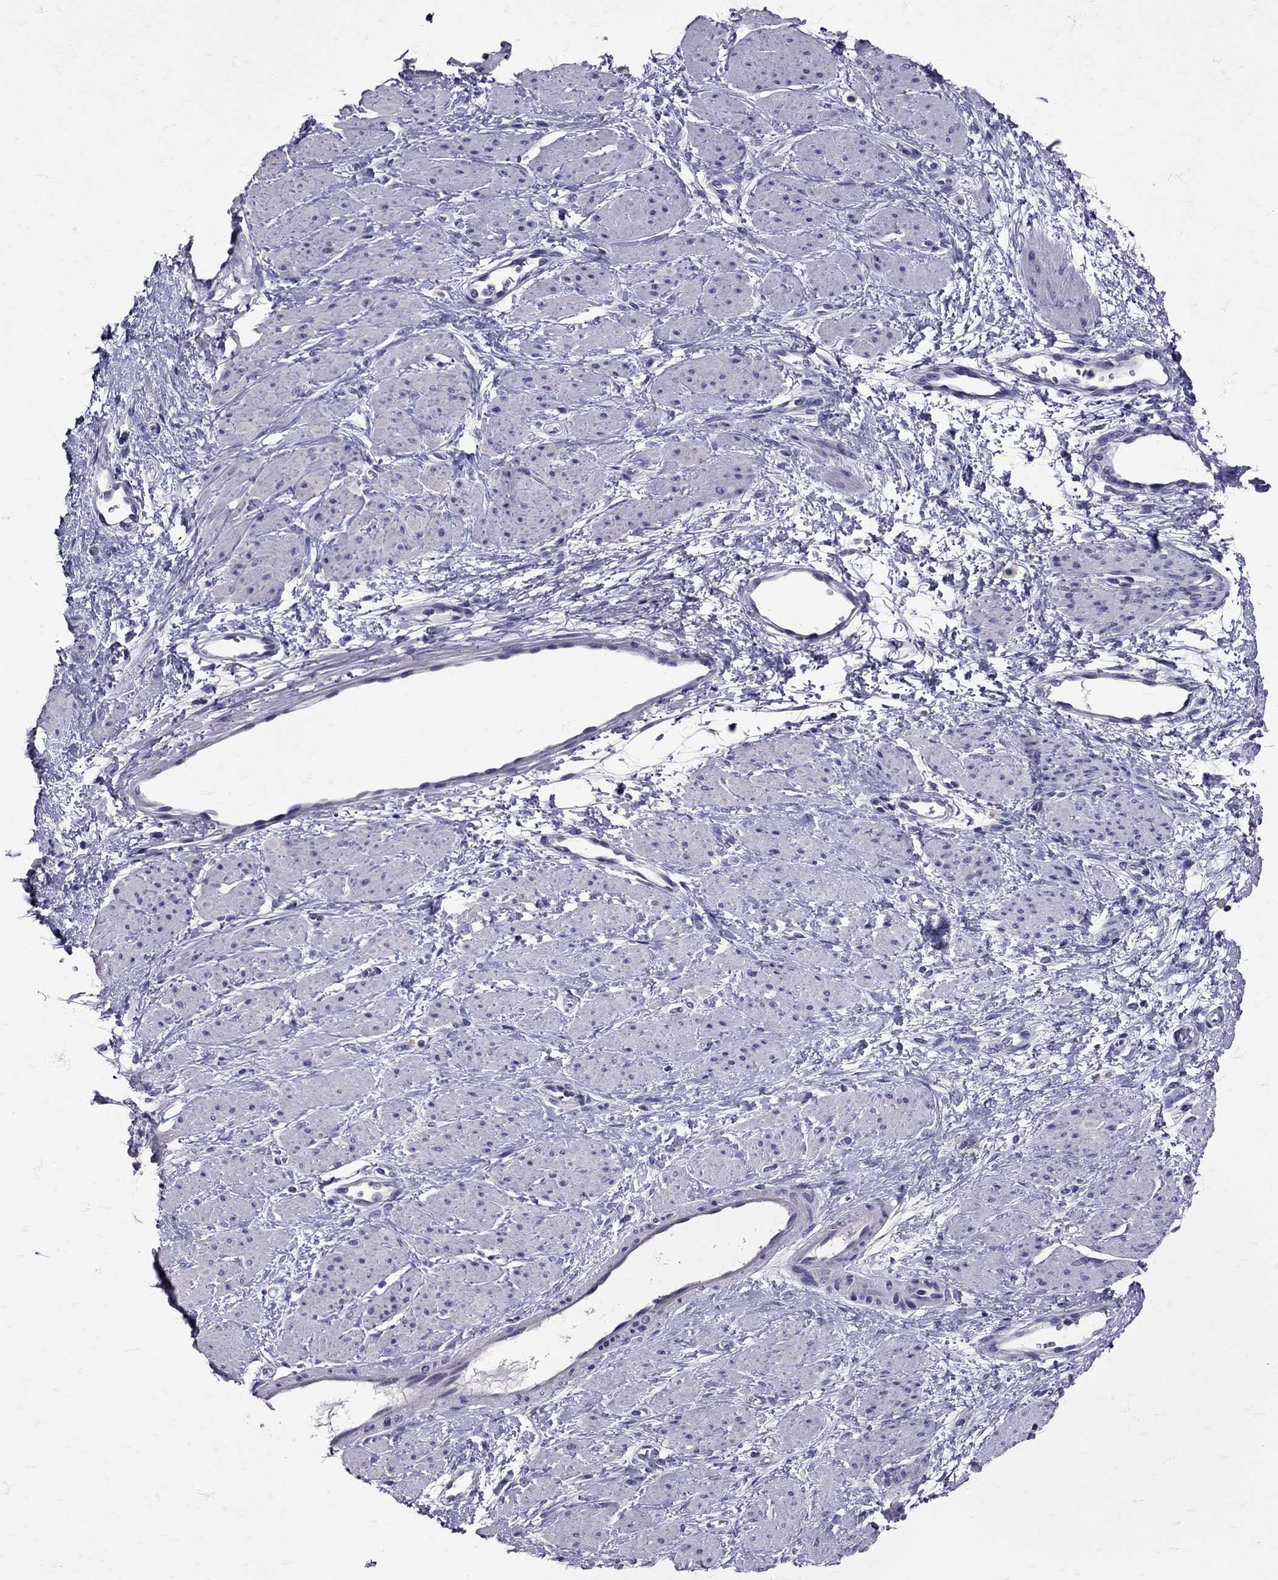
{"staining": {"intensity": "negative", "quantity": "none", "location": "none"}, "tissue": "smooth muscle", "cell_type": "Smooth muscle cells", "image_type": "normal", "snomed": [{"axis": "morphology", "description": "Normal tissue, NOS"}, {"axis": "topography", "description": "Smooth muscle"}, {"axis": "topography", "description": "Uterus"}], "caption": "DAB immunohistochemical staining of benign human smooth muscle reveals no significant expression in smooth muscle cells.", "gene": "SST", "patient": {"sex": "female", "age": 39}}